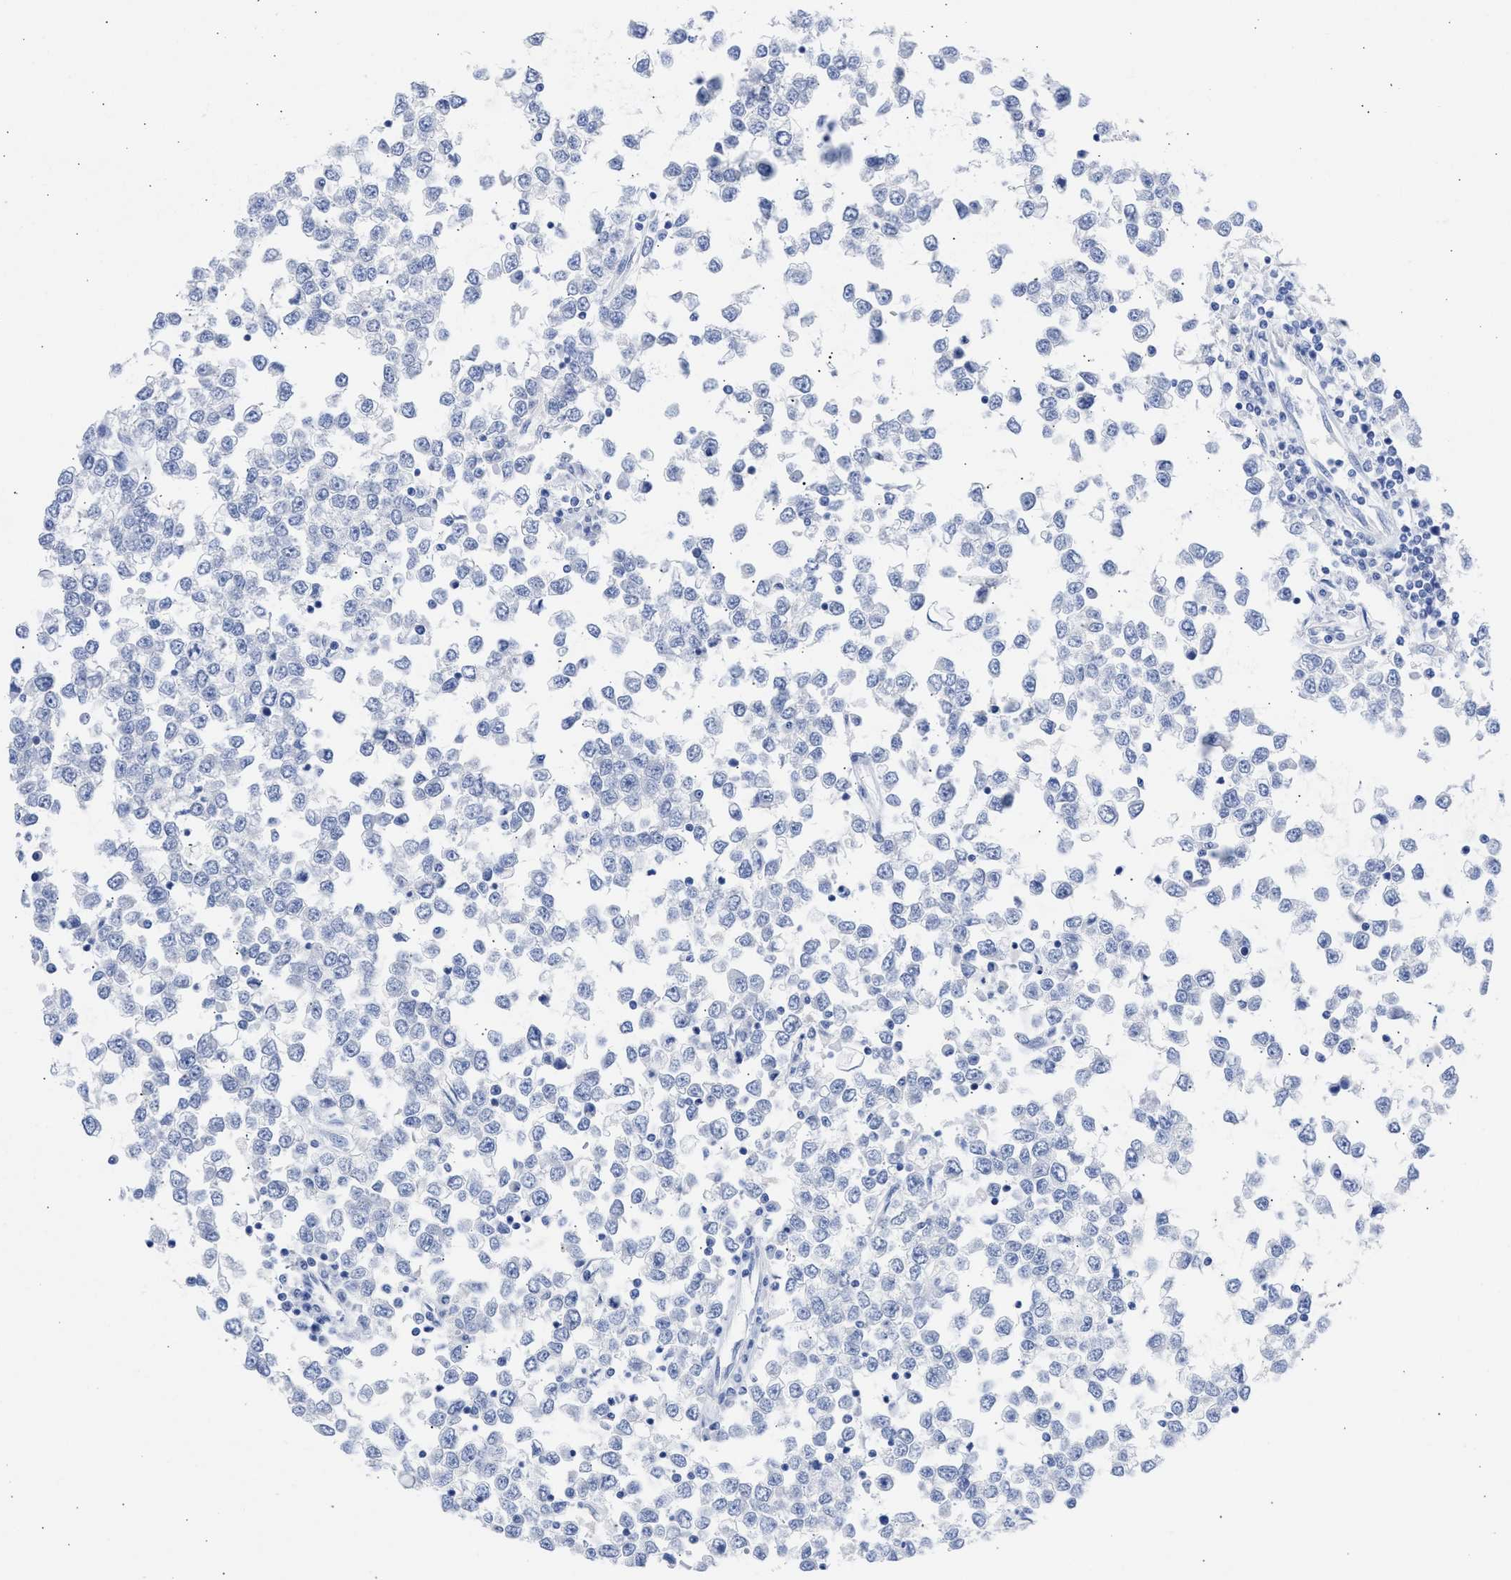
{"staining": {"intensity": "negative", "quantity": "none", "location": "none"}, "tissue": "testis cancer", "cell_type": "Tumor cells", "image_type": "cancer", "snomed": [{"axis": "morphology", "description": "Seminoma, NOS"}, {"axis": "topography", "description": "Testis"}], "caption": "Photomicrograph shows no protein staining in tumor cells of seminoma (testis) tissue. (DAB (3,3'-diaminobenzidine) IHC with hematoxylin counter stain).", "gene": "NCAM1", "patient": {"sex": "male", "age": 65}}